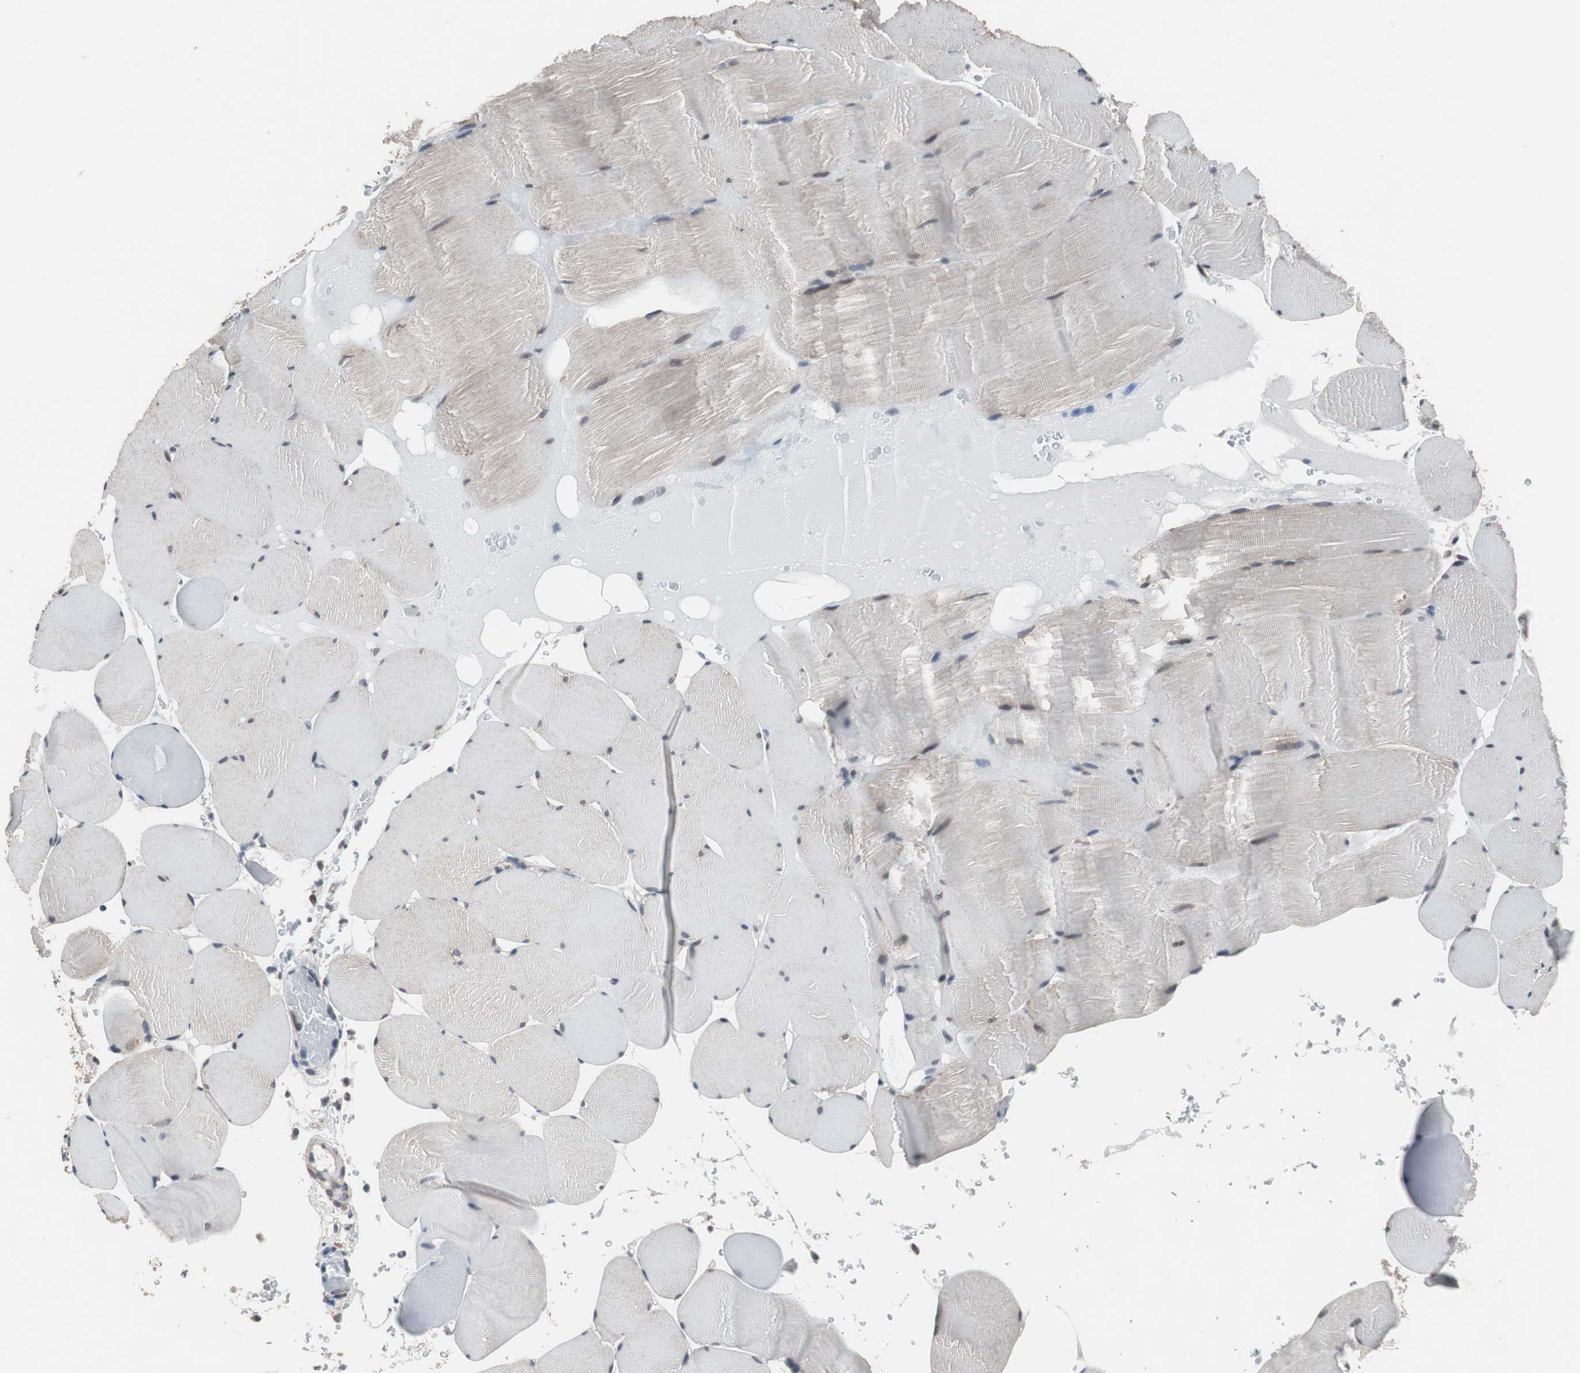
{"staining": {"intensity": "negative", "quantity": "none", "location": "none"}, "tissue": "skeletal muscle", "cell_type": "Myocytes", "image_type": "normal", "snomed": [{"axis": "morphology", "description": "Normal tissue, NOS"}, {"axis": "topography", "description": "Skeletal muscle"}], "caption": "Myocytes show no significant protein positivity in normal skeletal muscle. (Brightfield microscopy of DAB IHC at high magnification).", "gene": "USP10", "patient": {"sex": "male", "age": 62}}